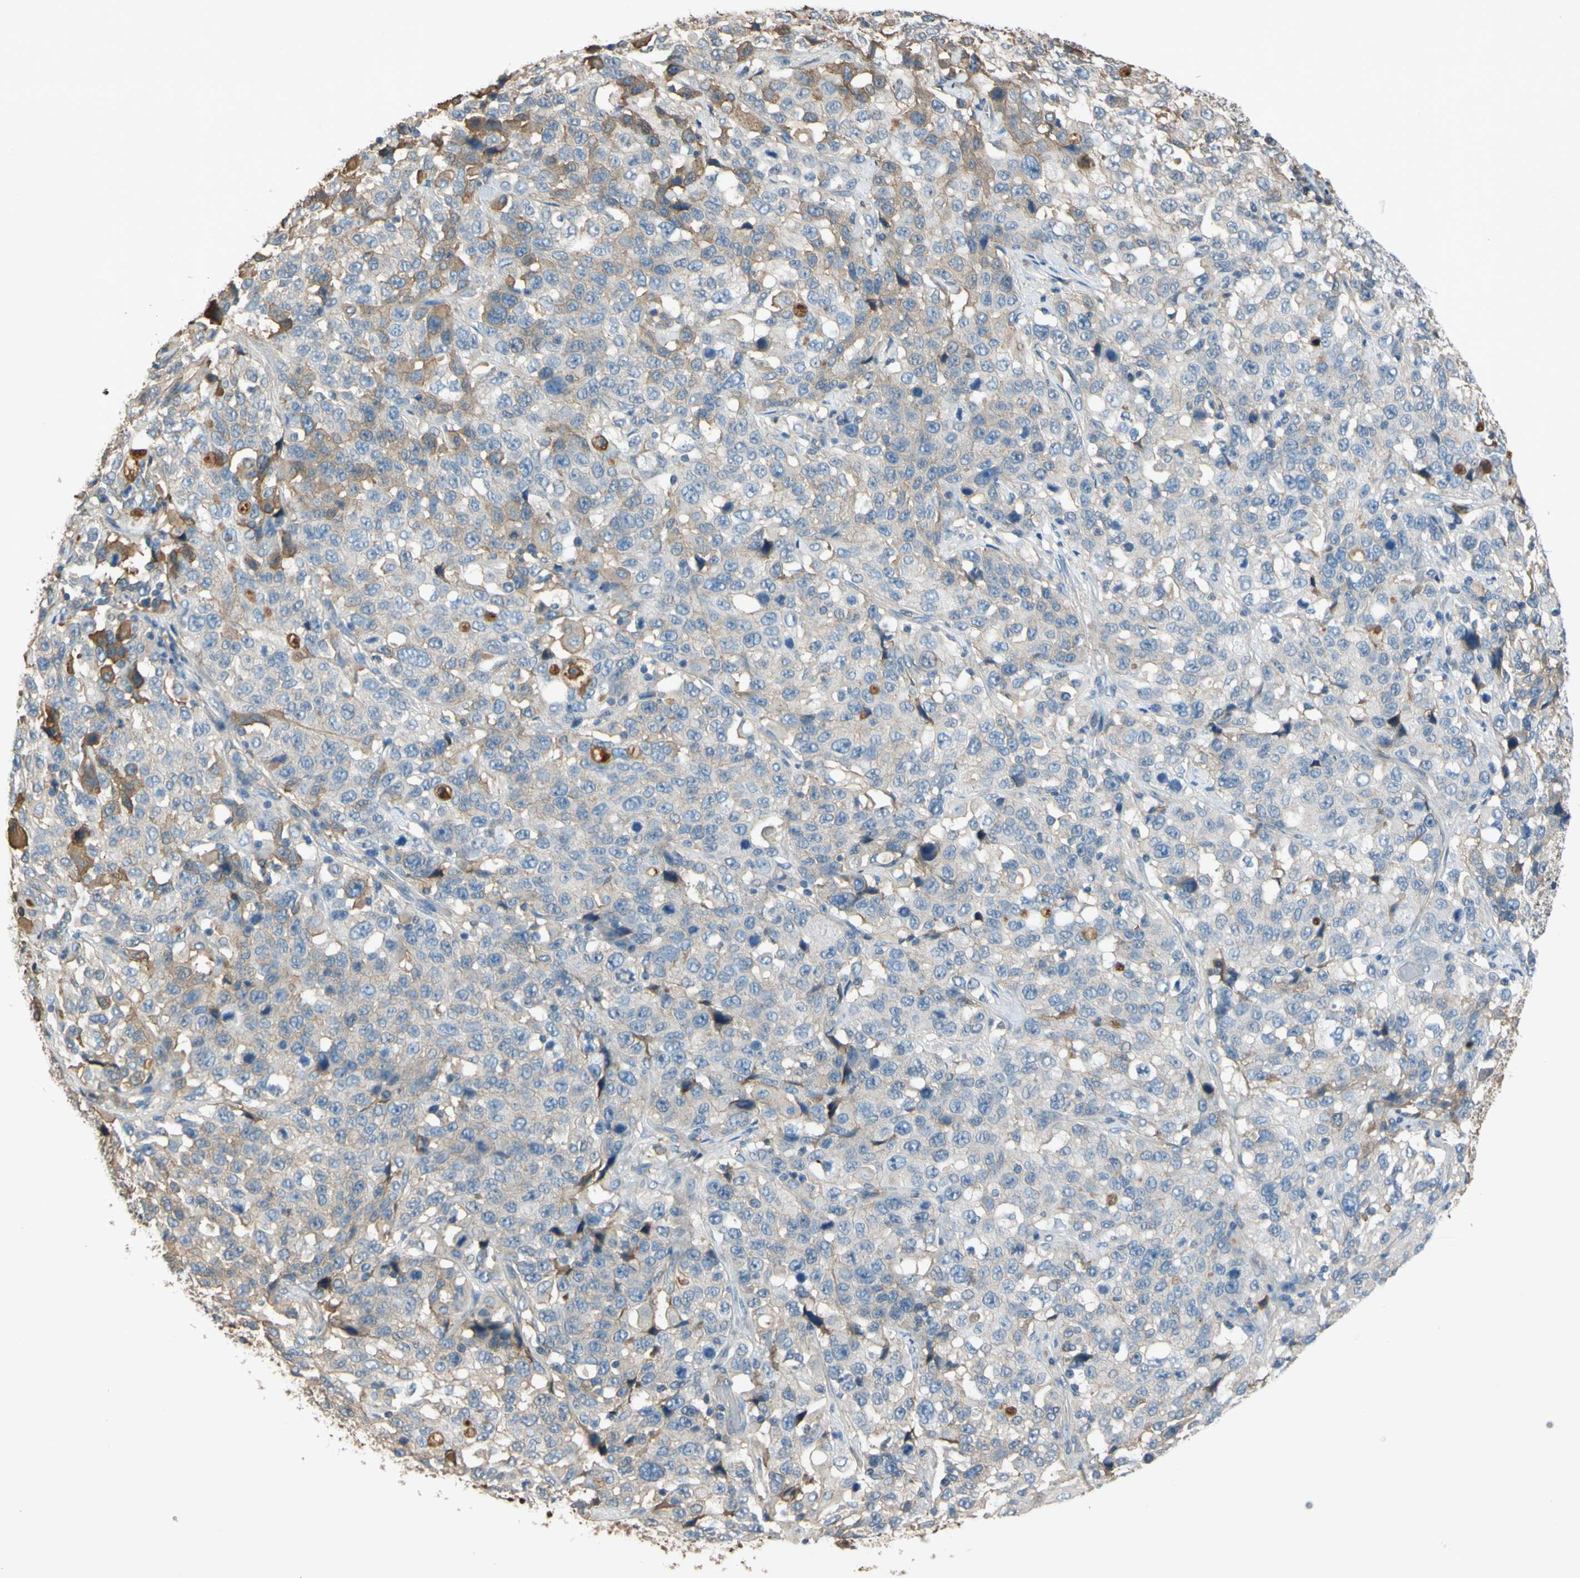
{"staining": {"intensity": "weak", "quantity": ">75%", "location": "cytoplasmic/membranous"}, "tissue": "stomach cancer", "cell_type": "Tumor cells", "image_type": "cancer", "snomed": [{"axis": "morphology", "description": "Normal tissue, NOS"}, {"axis": "morphology", "description": "Adenocarcinoma, NOS"}, {"axis": "topography", "description": "Stomach"}], "caption": "Weak cytoplasmic/membranous protein positivity is seen in approximately >75% of tumor cells in adenocarcinoma (stomach).", "gene": "TIMP2", "patient": {"sex": "male", "age": 48}}